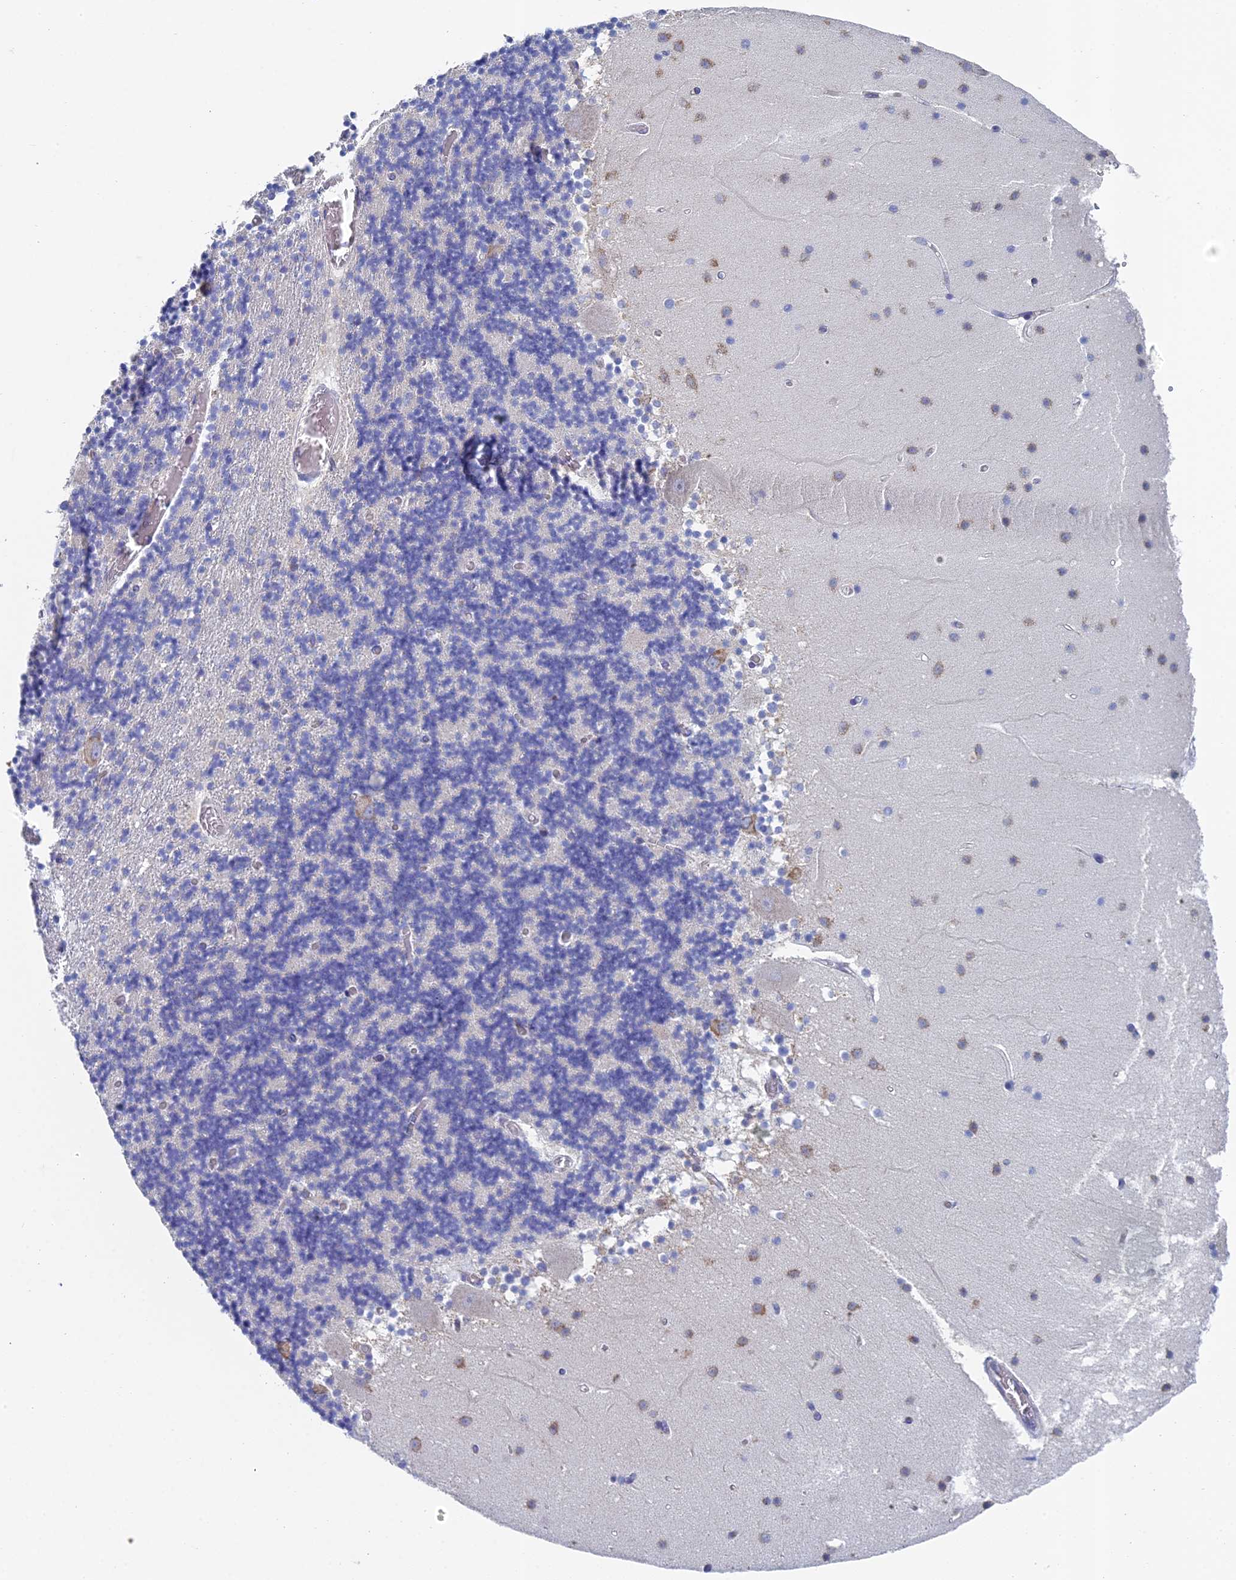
{"staining": {"intensity": "negative", "quantity": "none", "location": "none"}, "tissue": "cerebellum", "cell_type": "Cells in granular layer", "image_type": "normal", "snomed": [{"axis": "morphology", "description": "Normal tissue, NOS"}, {"axis": "topography", "description": "Cerebellum"}], "caption": "The image reveals no significant staining in cells in granular layer of cerebellum.", "gene": "CRACR2B", "patient": {"sex": "female", "age": 28}}